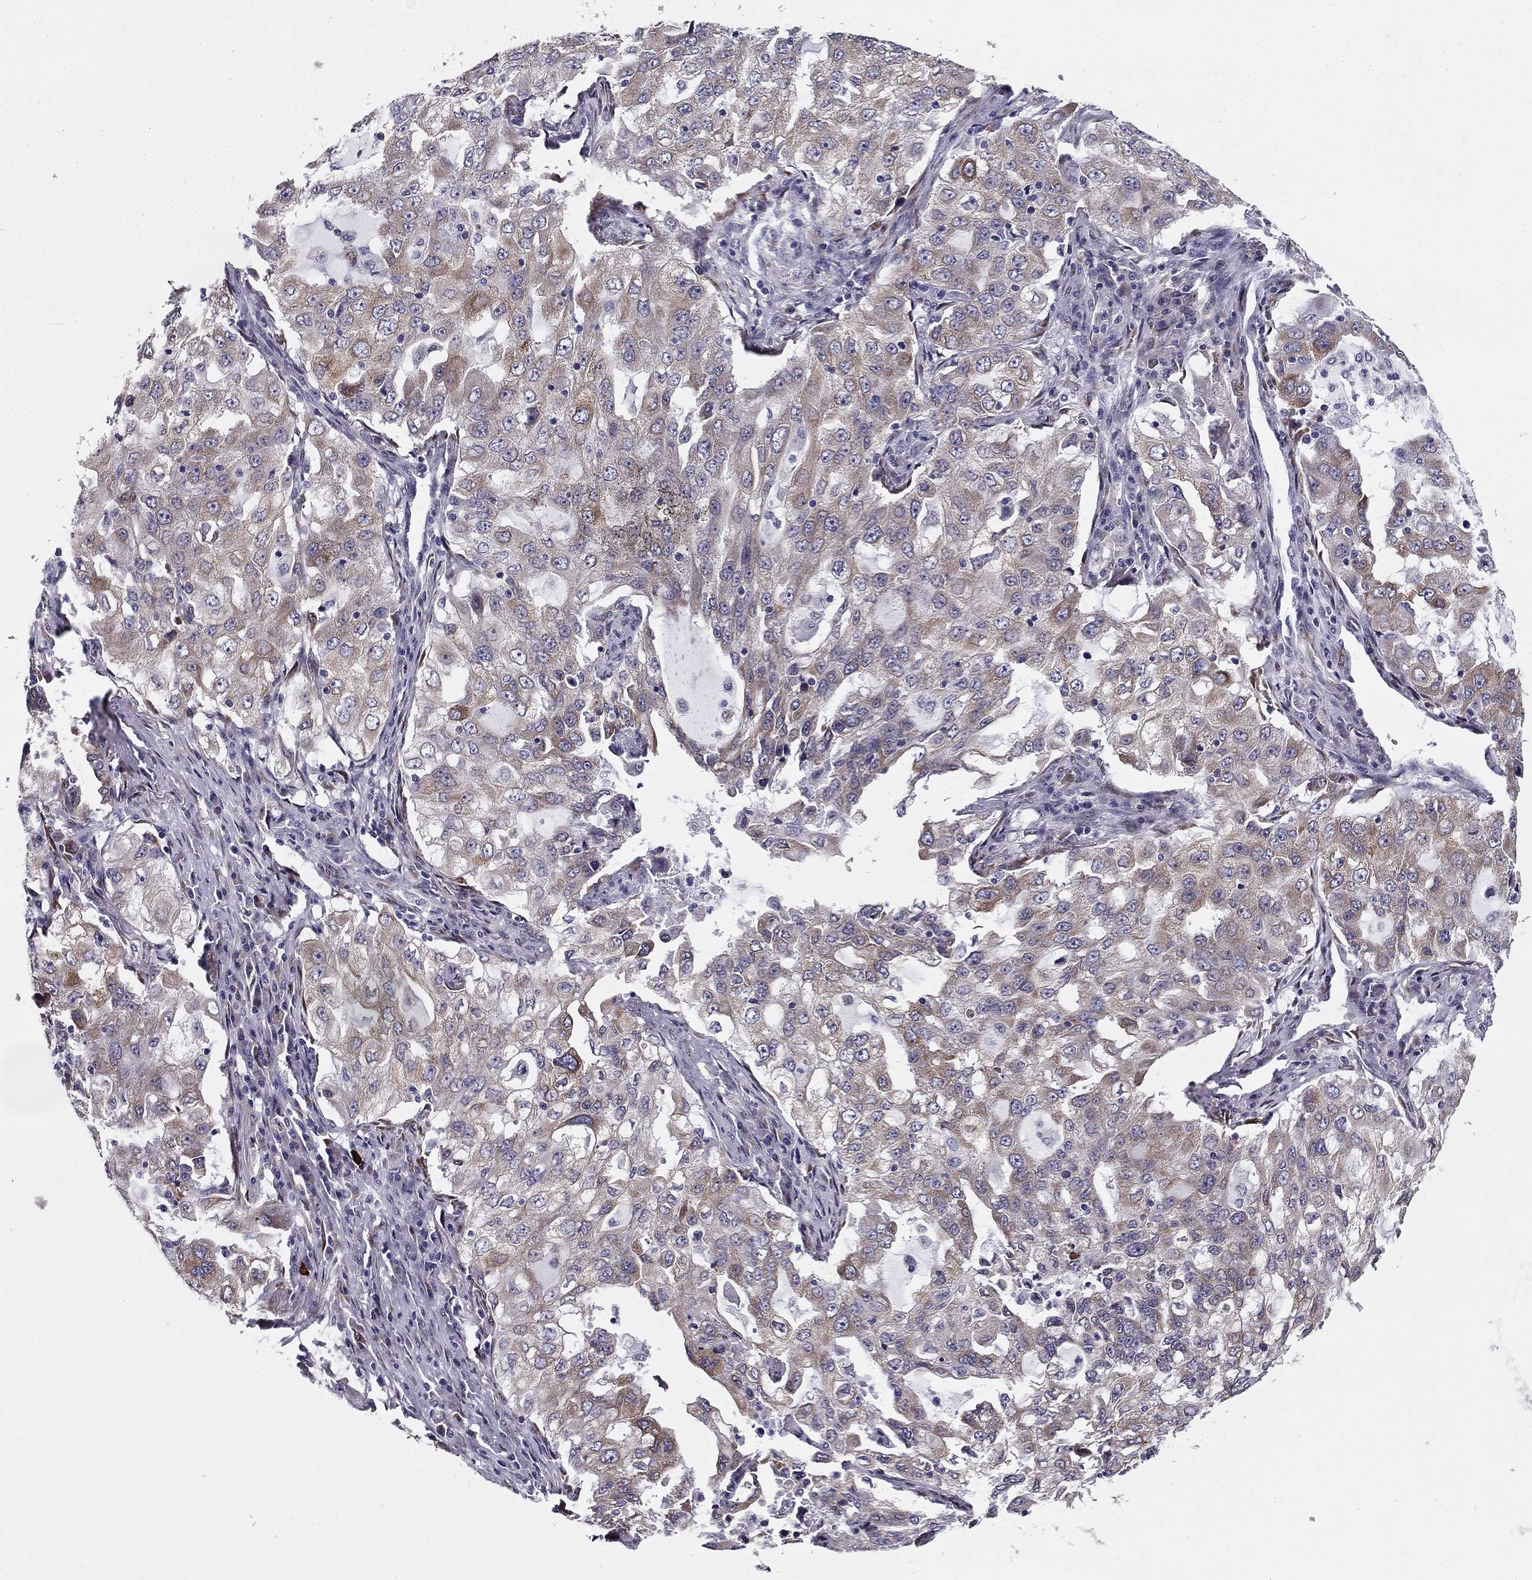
{"staining": {"intensity": "moderate", "quantity": "<25%", "location": "cytoplasmic/membranous"}, "tissue": "lung cancer", "cell_type": "Tumor cells", "image_type": "cancer", "snomed": [{"axis": "morphology", "description": "Adenocarcinoma, NOS"}, {"axis": "topography", "description": "Lung"}], "caption": "An immunohistochemistry (IHC) image of tumor tissue is shown. Protein staining in brown highlights moderate cytoplasmic/membranous positivity in lung cancer within tumor cells. (IHC, brightfield microscopy, high magnification).", "gene": "TMED3", "patient": {"sex": "female", "age": 61}}